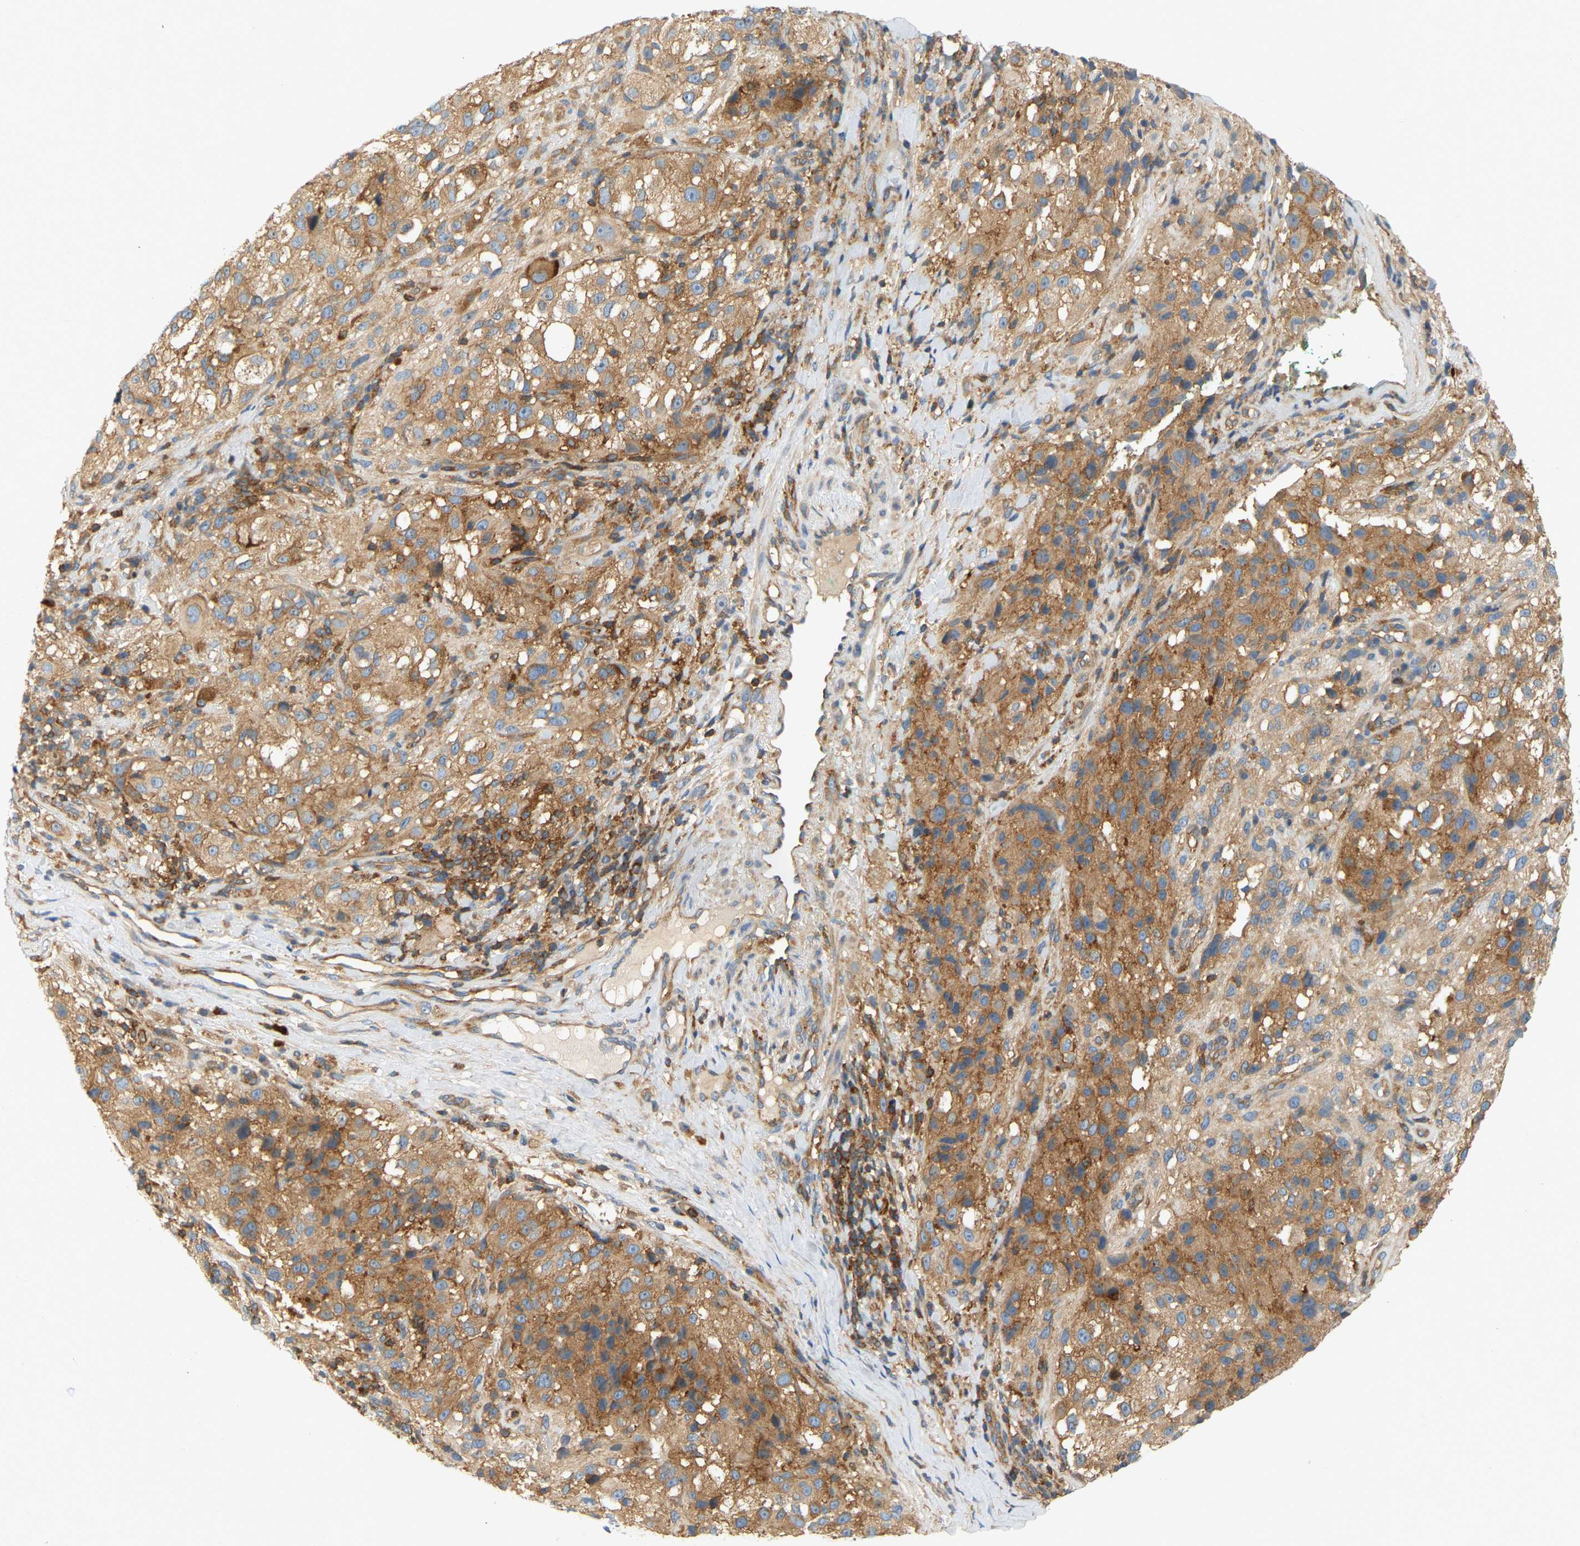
{"staining": {"intensity": "moderate", "quantity": ">75%", "location": "cytoplasmic/membranous"}, "tissue": "melanoma", "cell_type": "Tumor cells", "image_type": "cancer", "snomed": [{"axis": "morphology", "description": "Necrosis, NOS"}, {"axis": "morphology", "description": "Malignant melanoma, NOS"}, {"axis": "topography", "description": "Skin"}], "caption": "Malignant melanoma tissue displays moderate cytoplasmic/membranous expression in about >75% of tumor cells", "gene": "AKAP13", "patient": {"sex": "female", "age": 87}}